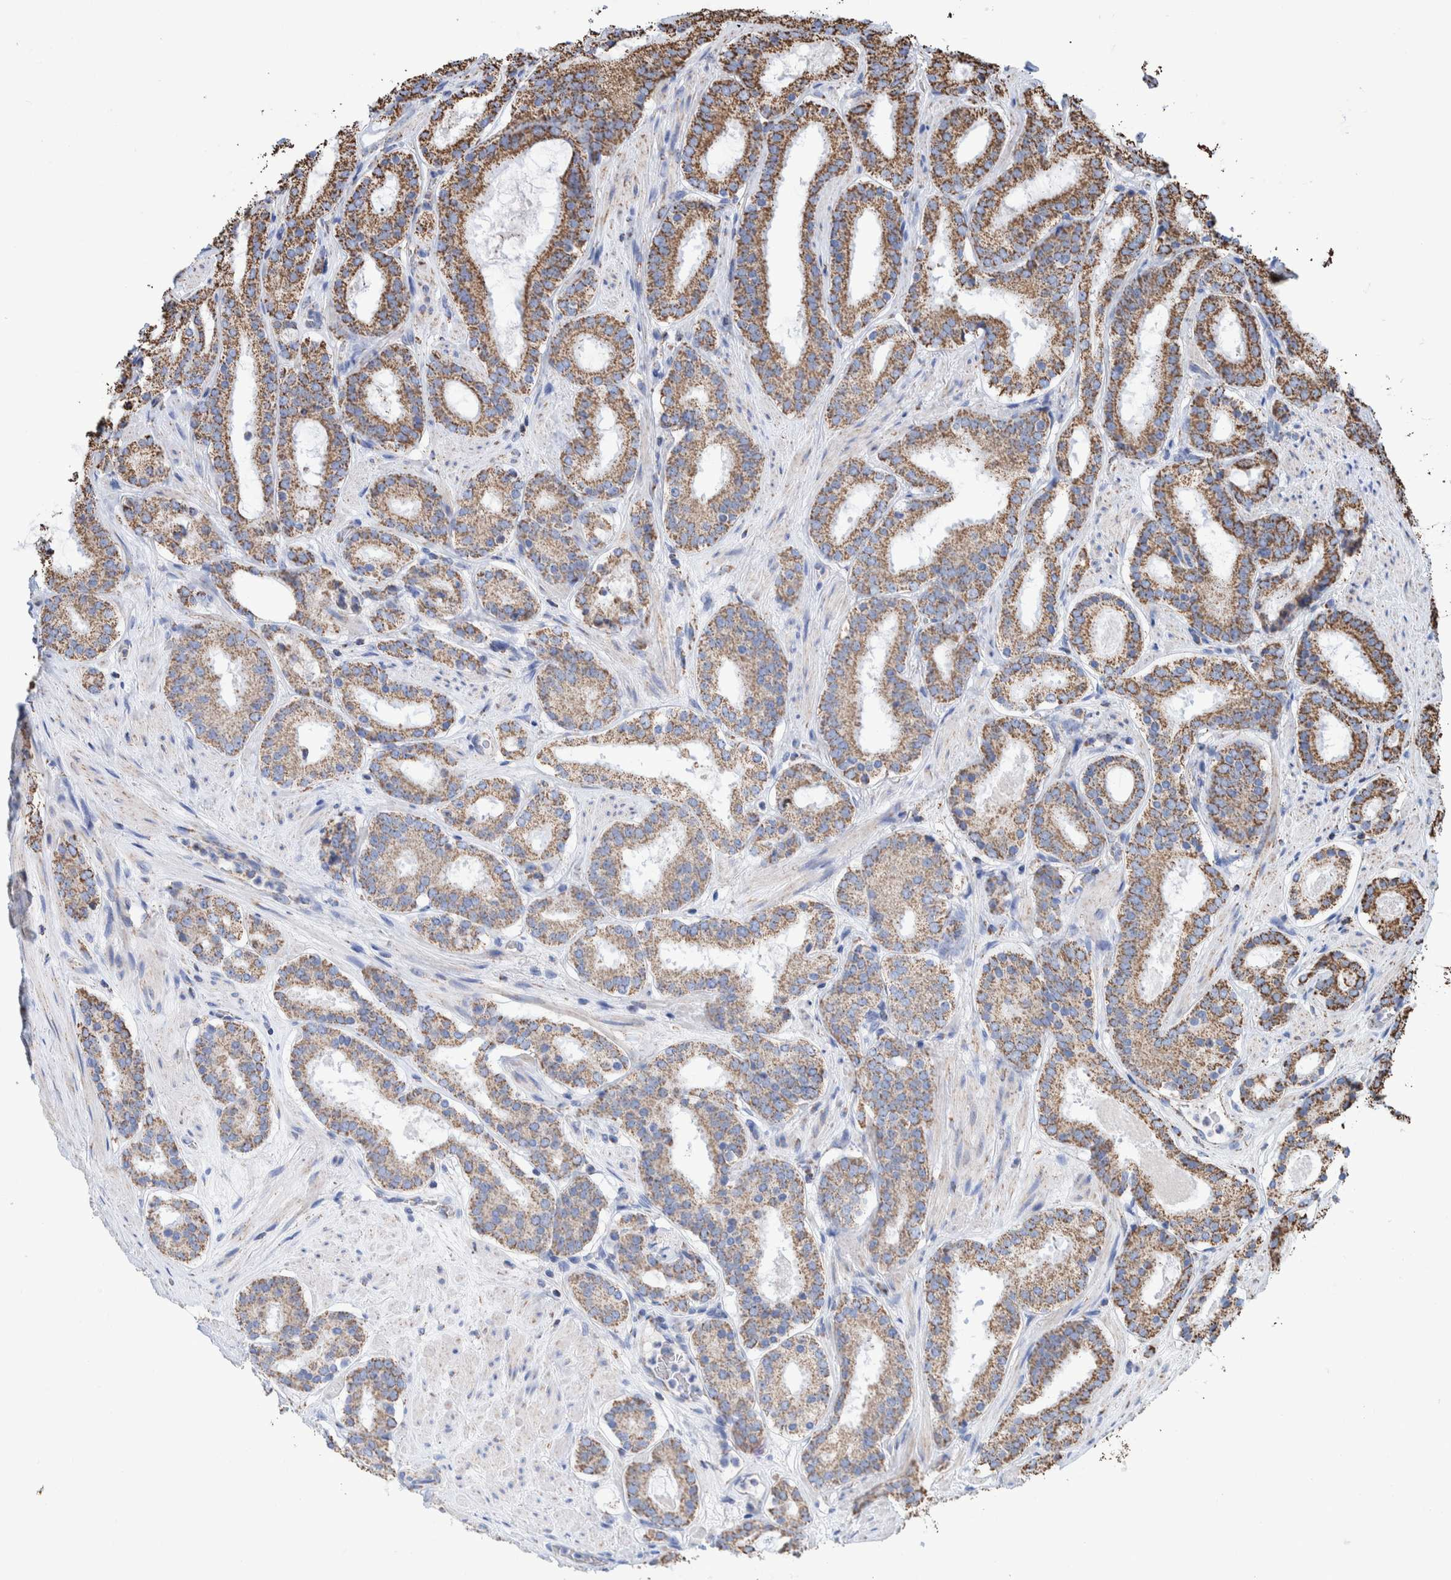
{"staining": {"intensity": "moderate", "quantity": "25%-75%", "location": "cytoplasmic/membranous"}, "tissue": "prostate cancer", "cell_type": "Tumor cells", "image_type": "cancer", "snomed": [{"axis": "morphology", "description": "Adenocarcinoma, Low grade"}, {"axis": "topography", "description": "Prostate"}], "caption": "Prostate adenocarcinoma (low-grade) tissue reveals moderate cytoplasmic/membranous expression in approximately 25%-75% of tumor cells", "gene": "VPS26C", "patient": {"sex": "male", "age": 69}}